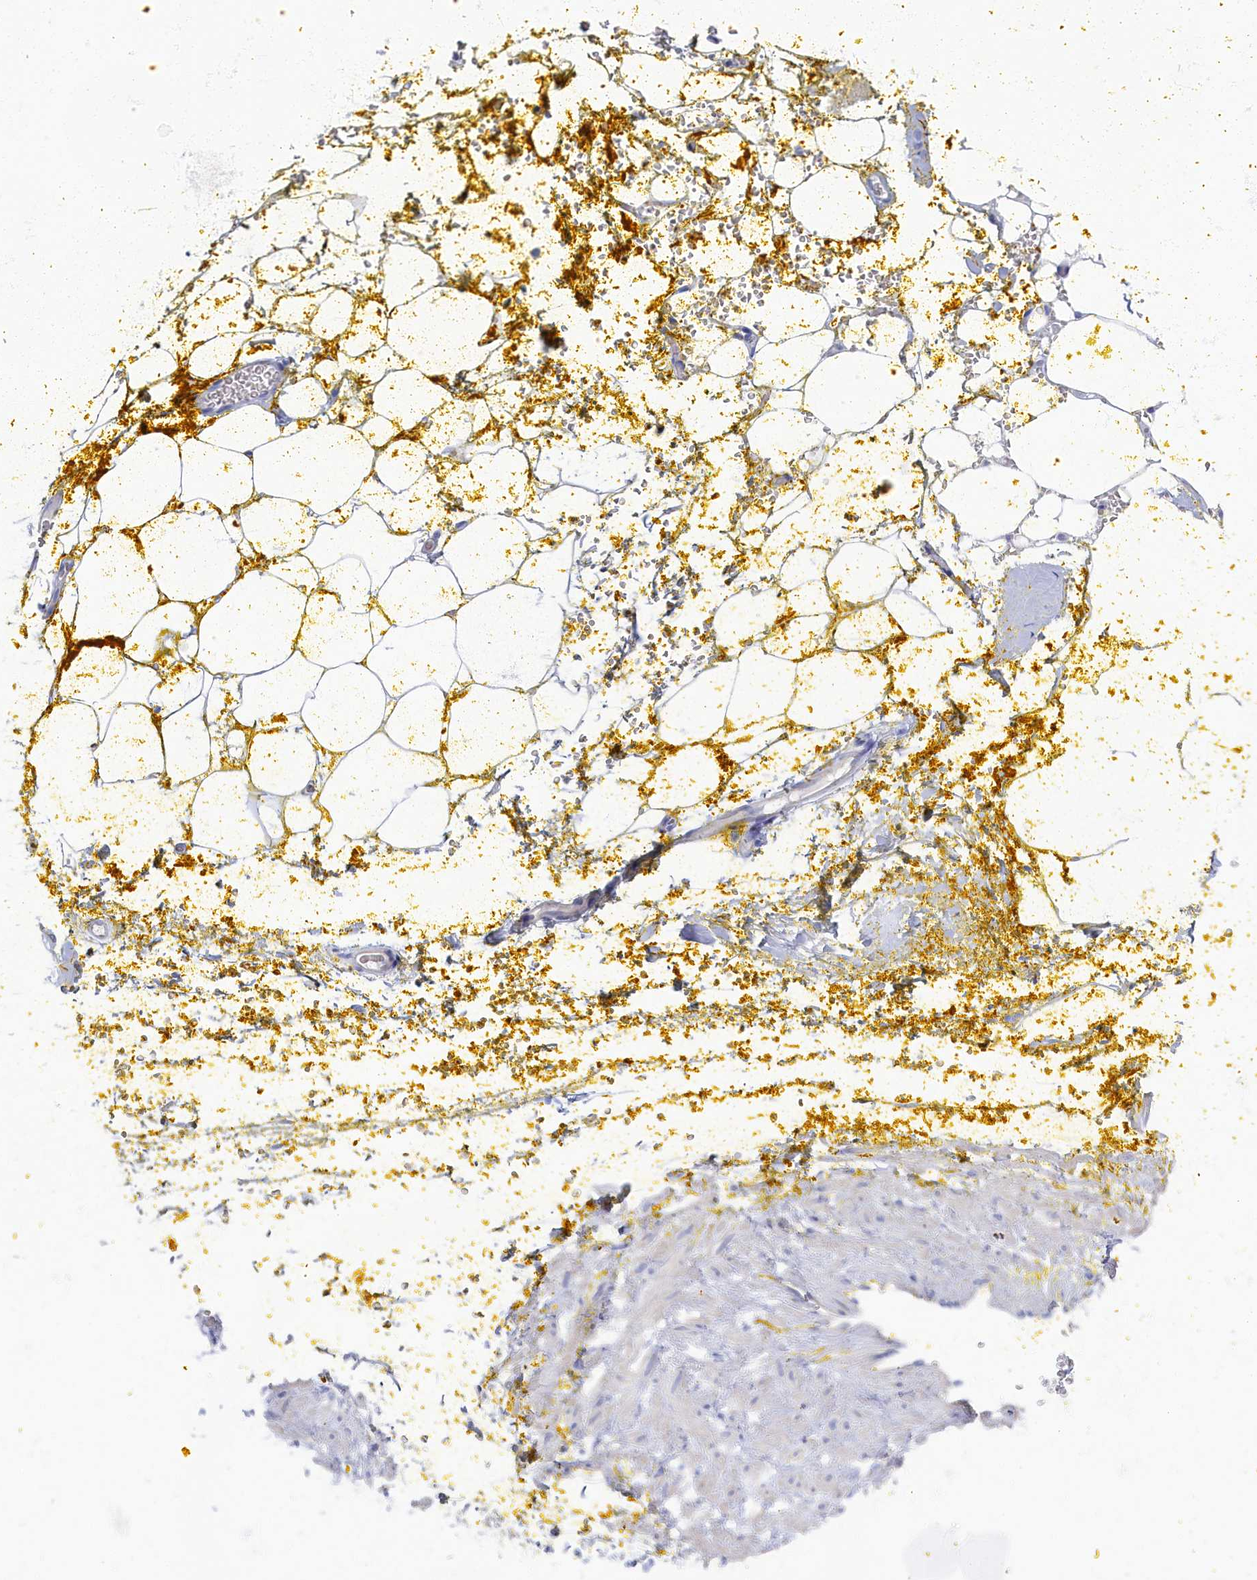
{"staining": {"intensity": "negative", "quantity": "none", "location": "none"}, "tissue": "adipose tissue", "cell_type": "Adipocytes", "image_type": "normal", "snomed": [{"axis": "morphology", "description": "Normal tissue, NOS"}, {"axis": "morphology", "description": "Adenocarcinoma, Low grade"}, {"axis": "topography", "description": "Prostate"}, {"axis": "topography", "description": "Peripheral nerve tissue"}], "caption": "Micrograph shows no significant protein expression in adipocytes of normal adipose tissue.", "gene": "OCIAD2", "patient": {"sex": "male", "age": 63}}